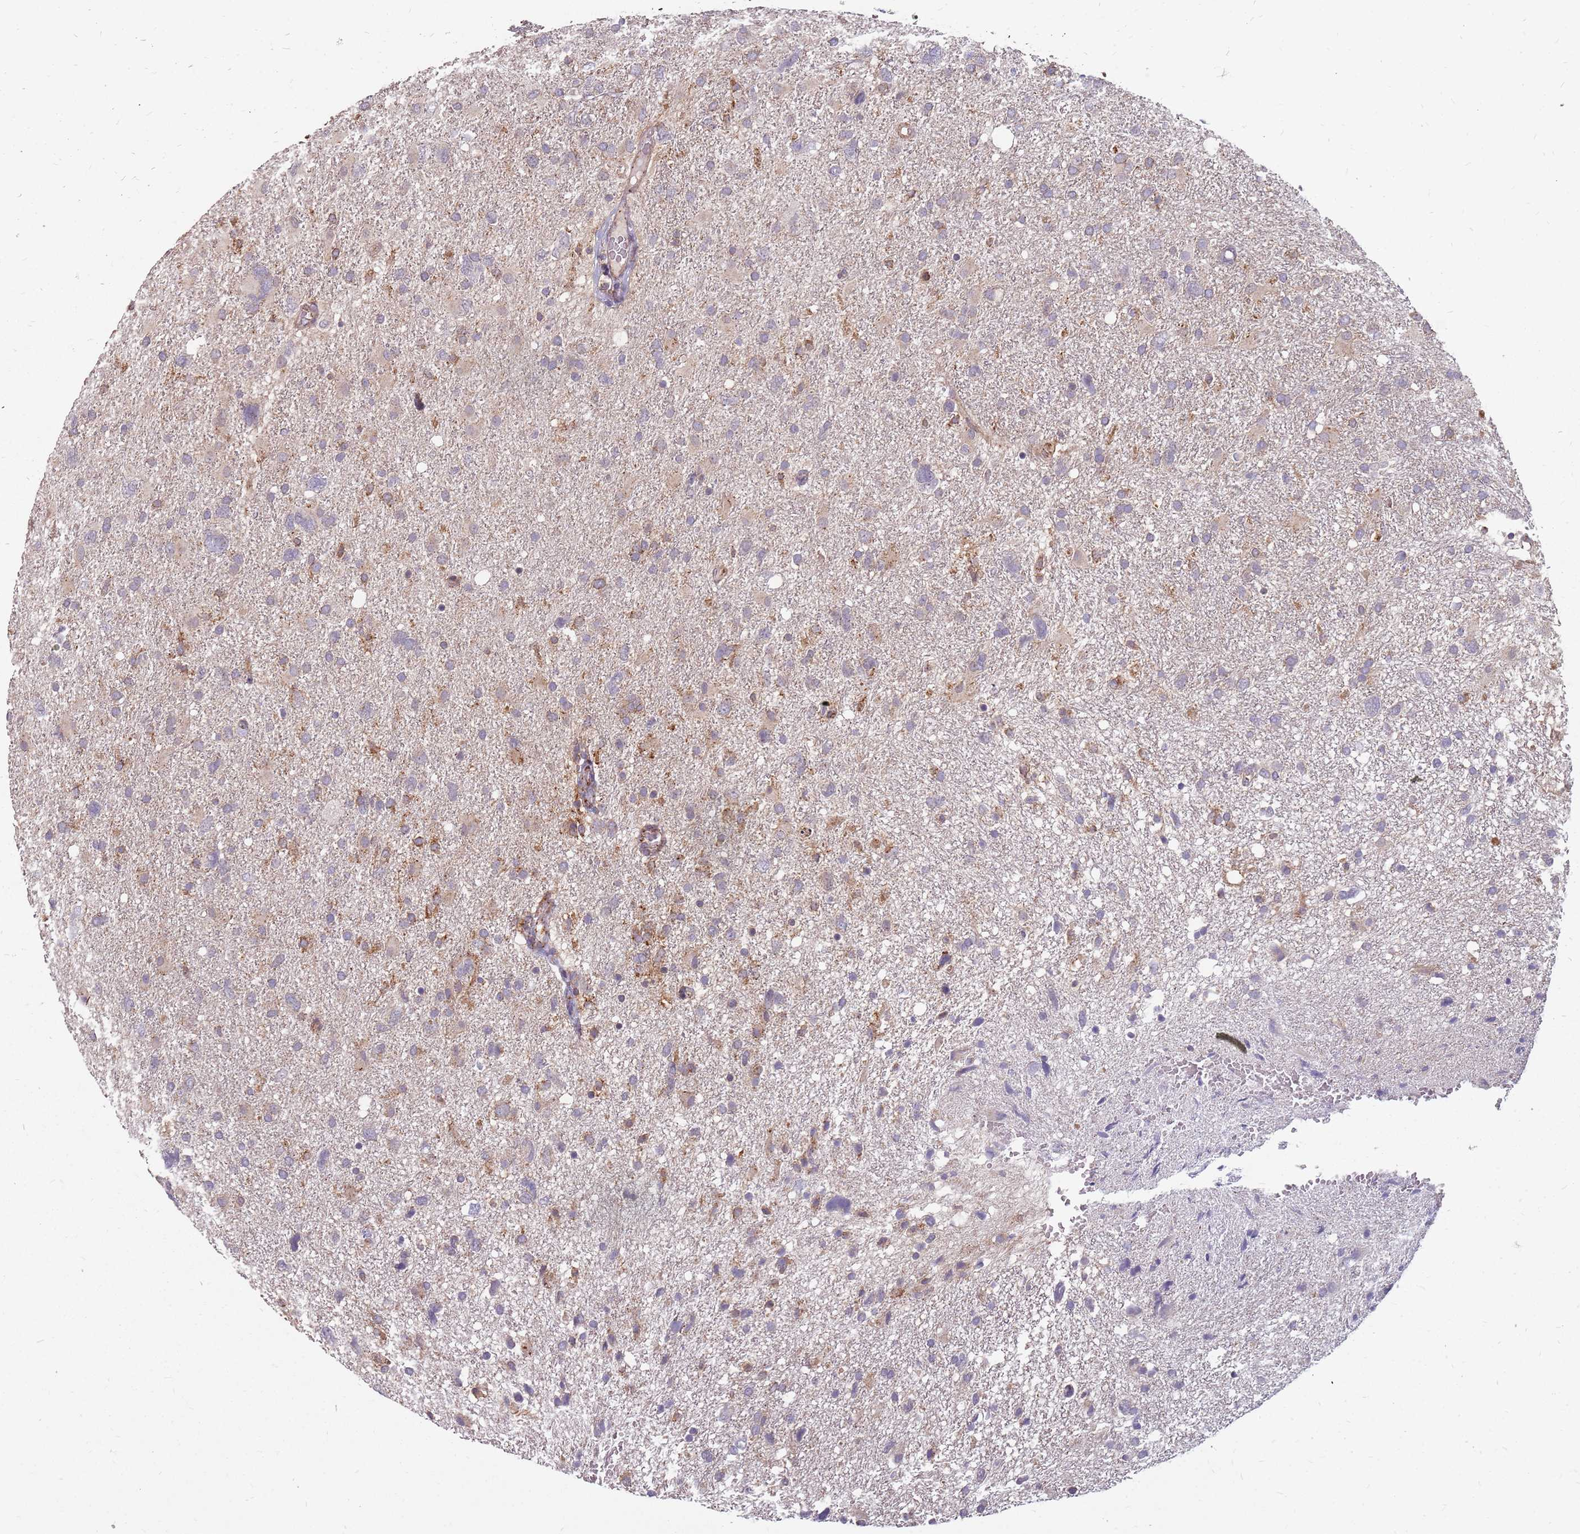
{"staining": {"intensity": "negative", "quantity": "none", "location": "none"}, "tissue": "glioma", "cell_type": "Tumor cells", "image_type": "cancer", "snomed": [{"axis": "morphology", "description": "Glioma, malignant, High grade"}, {"axis": "topography", "description": "Brain"}], "caption": "A high-resolution histopathology image shows immunohistochemistry staining of high-grade glioma (malignant), which exhibits no significant expression in tumor cells.", "gene": "NME4", "patient": {"sex": "male", "age": 61}}